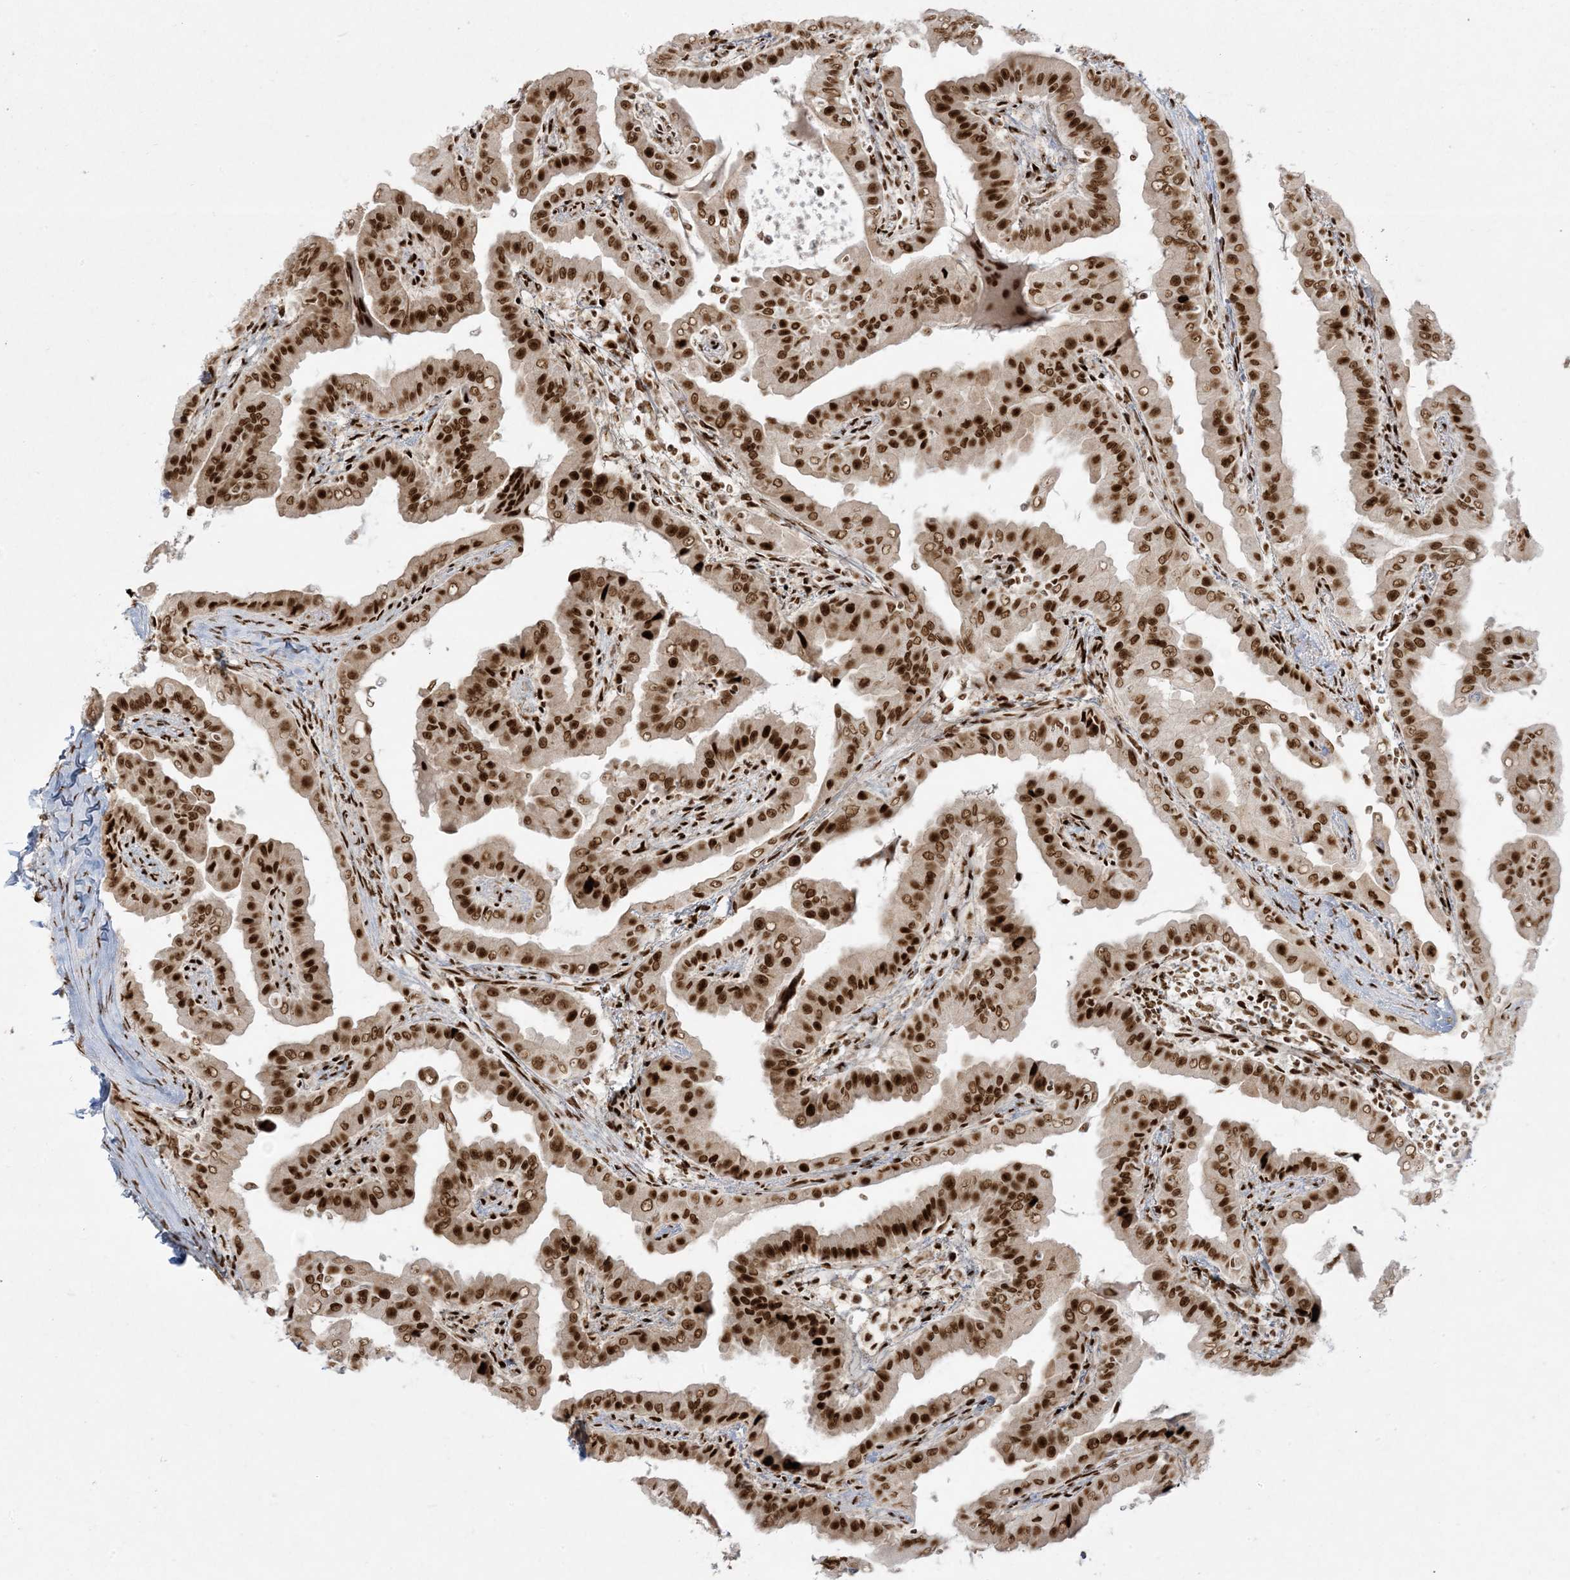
{"staining": {"intensity": "strong", "quantity": ">75%", "location": "nuclear"}, "tissue": "thyroid cancer", "cell_type": "Tumor cells", "image_type": "cancer", "snomed": [{"axis": "morphology", "description": "Papillary adenocarcinoma, NOS"}, {"axis": "topography", "description": "Thyroid gland"}], "caption": "Immunohistochemical staining of thyroid cancer reveals strong nuclear protein expression in approximately >75% of tumor cells.", "gene": "RBM10", "patient": {"sex": "male", "age": 33}}